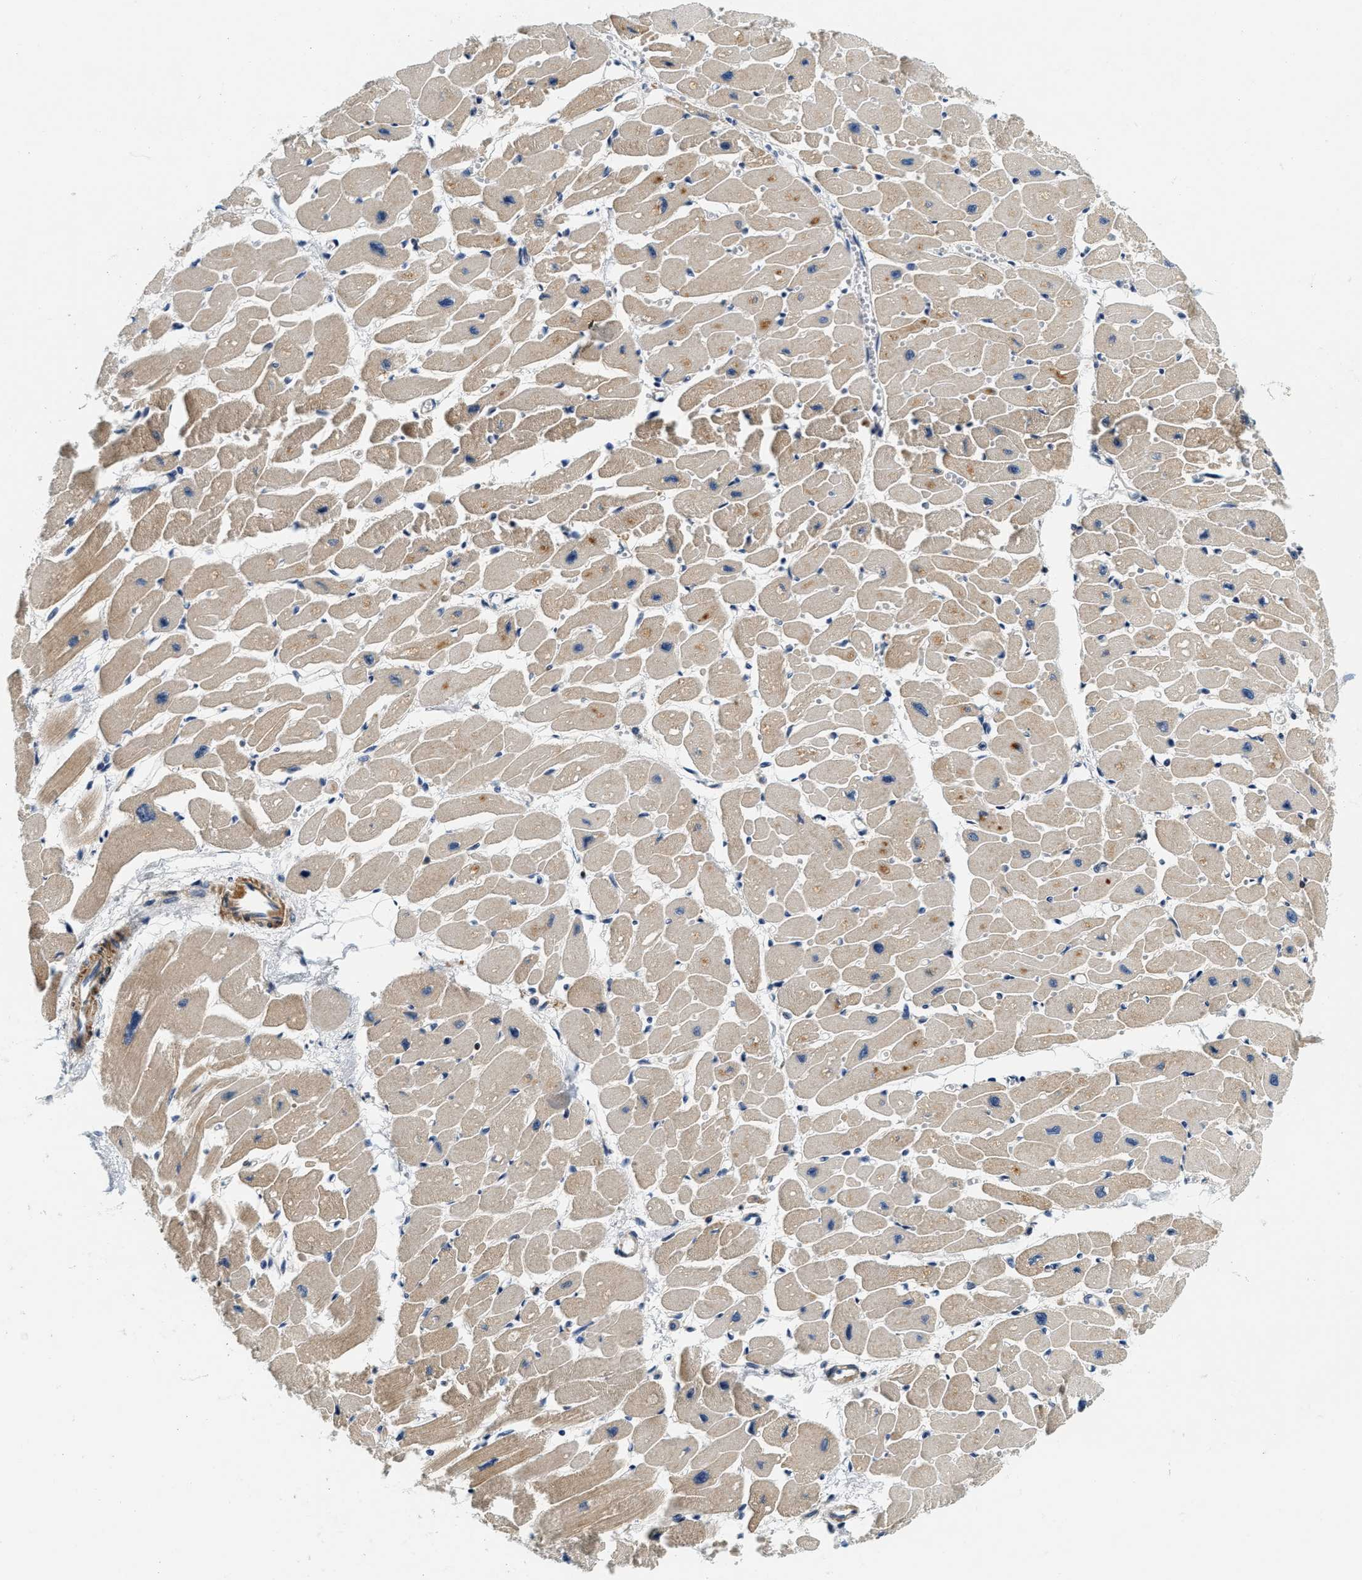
{"staining": {"intensity": "moderate", "quantity": ">75%", "location": "cytoplasmic/membranous"}, "tissue": "heart muscle", "cell_type": "Cardiomyocytes", "image_type": "normal", "snomed": [{"axis": "morphology", "description": "Normal tissue, NOS"}, {"axis": "topography", "description": "Heart"}], "caption": "Benign heart muscle demonstrates moderate cytoplasmic/membranous expression in approximately >75% of cardiomyocytes, visualized by immunohistochemistry.", "gene": "SAMD9", "patient": {"sex": "female", "age": 54}}